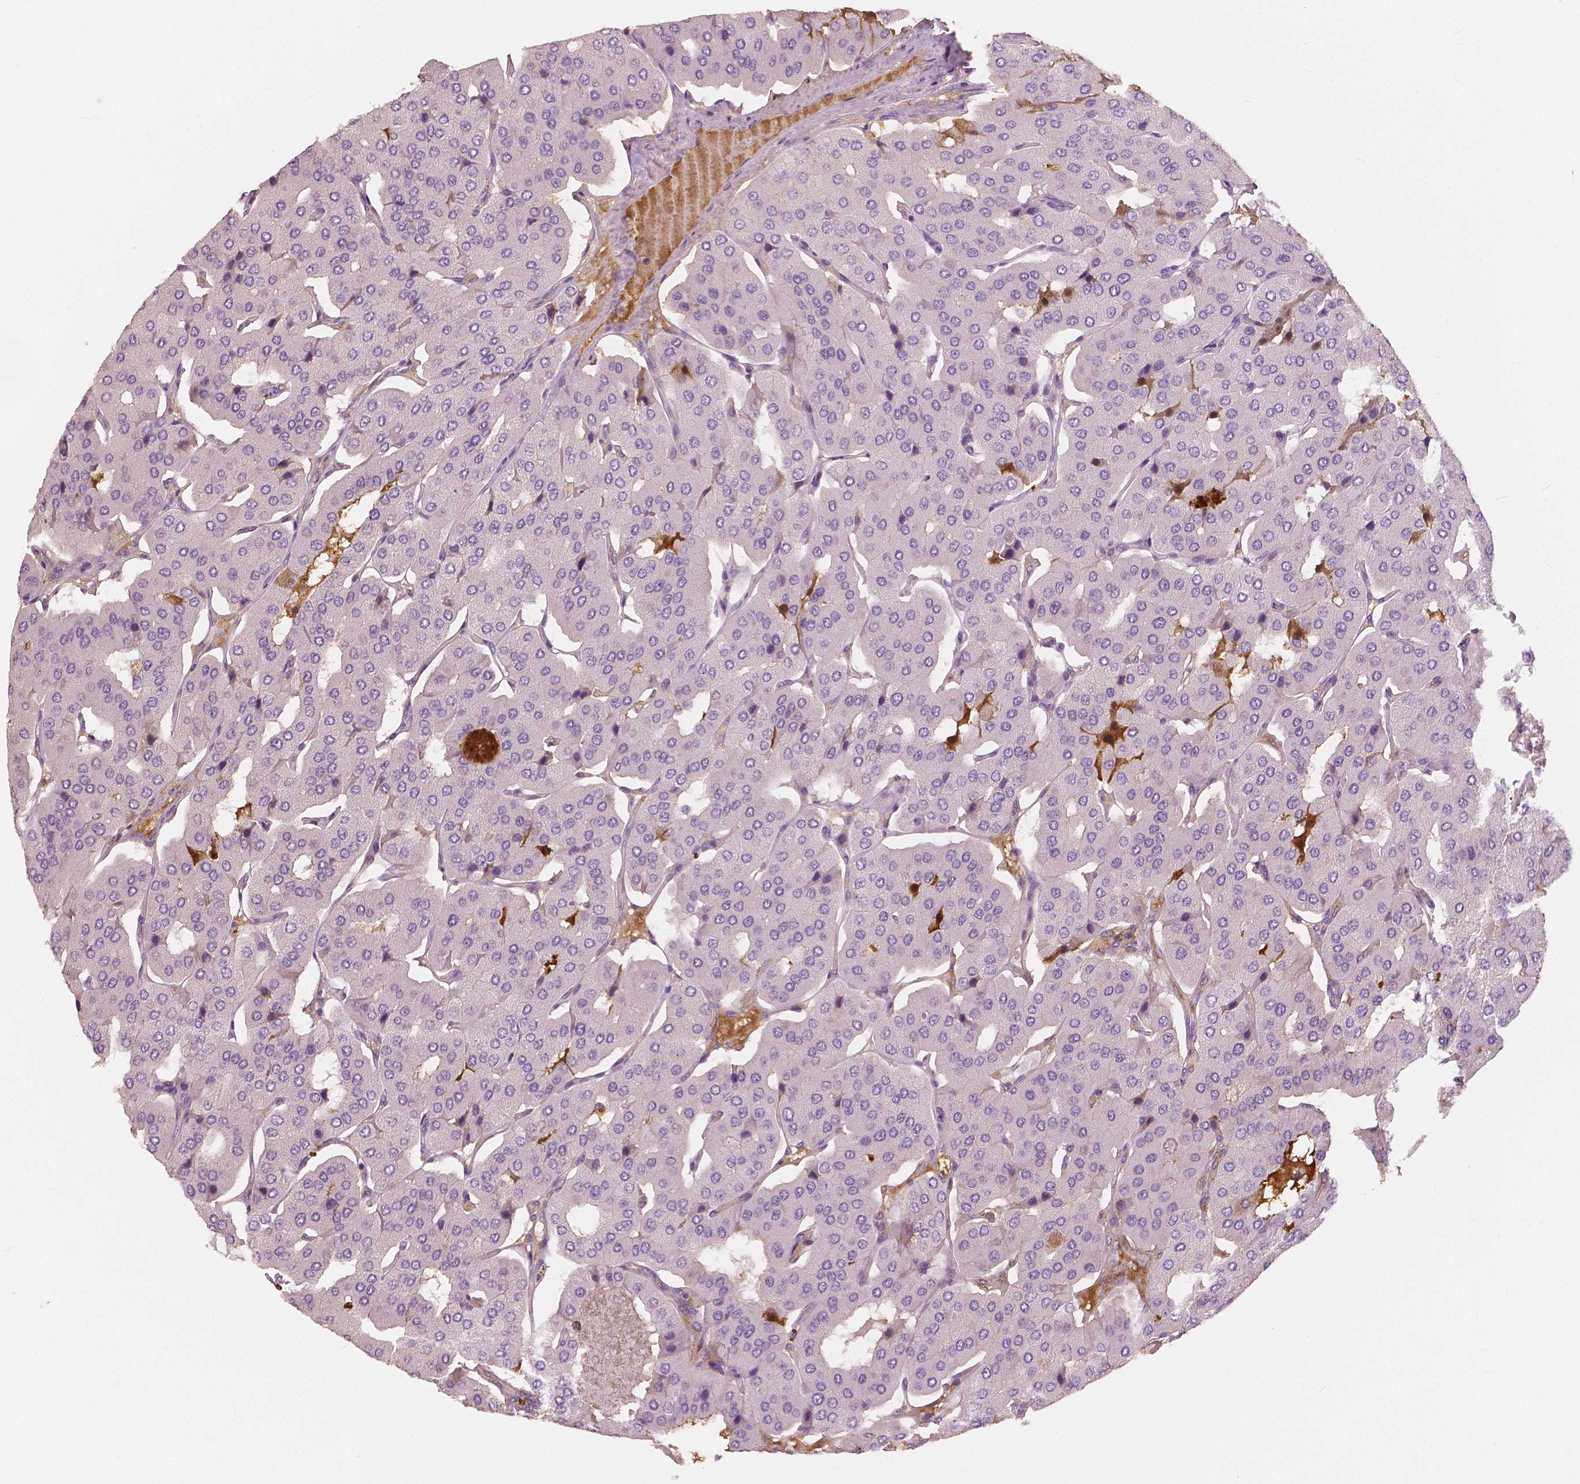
{"staining": {"intensity": "negative", "quantity": "none", "location": "none"}, "tissue": "parathyroid gland", "cell_type": "Glandular cells", "image_type": "normal", "snomed": [{"axis": "morphology", "description": "Normal tissue, NOS"}, {"axis": "morphology", "description": "Adenoma, NOS"}, {"axis": "topography", "description": "Parathyroid gland"}], "caption": "Immunohistochemistry (IHC) image of normal parathyroid gland stained for a protein (brown), which exhibits no positivity in glandular cells.", "gene": "APOA4", "patient": {"sex": "female", "age": 86}}